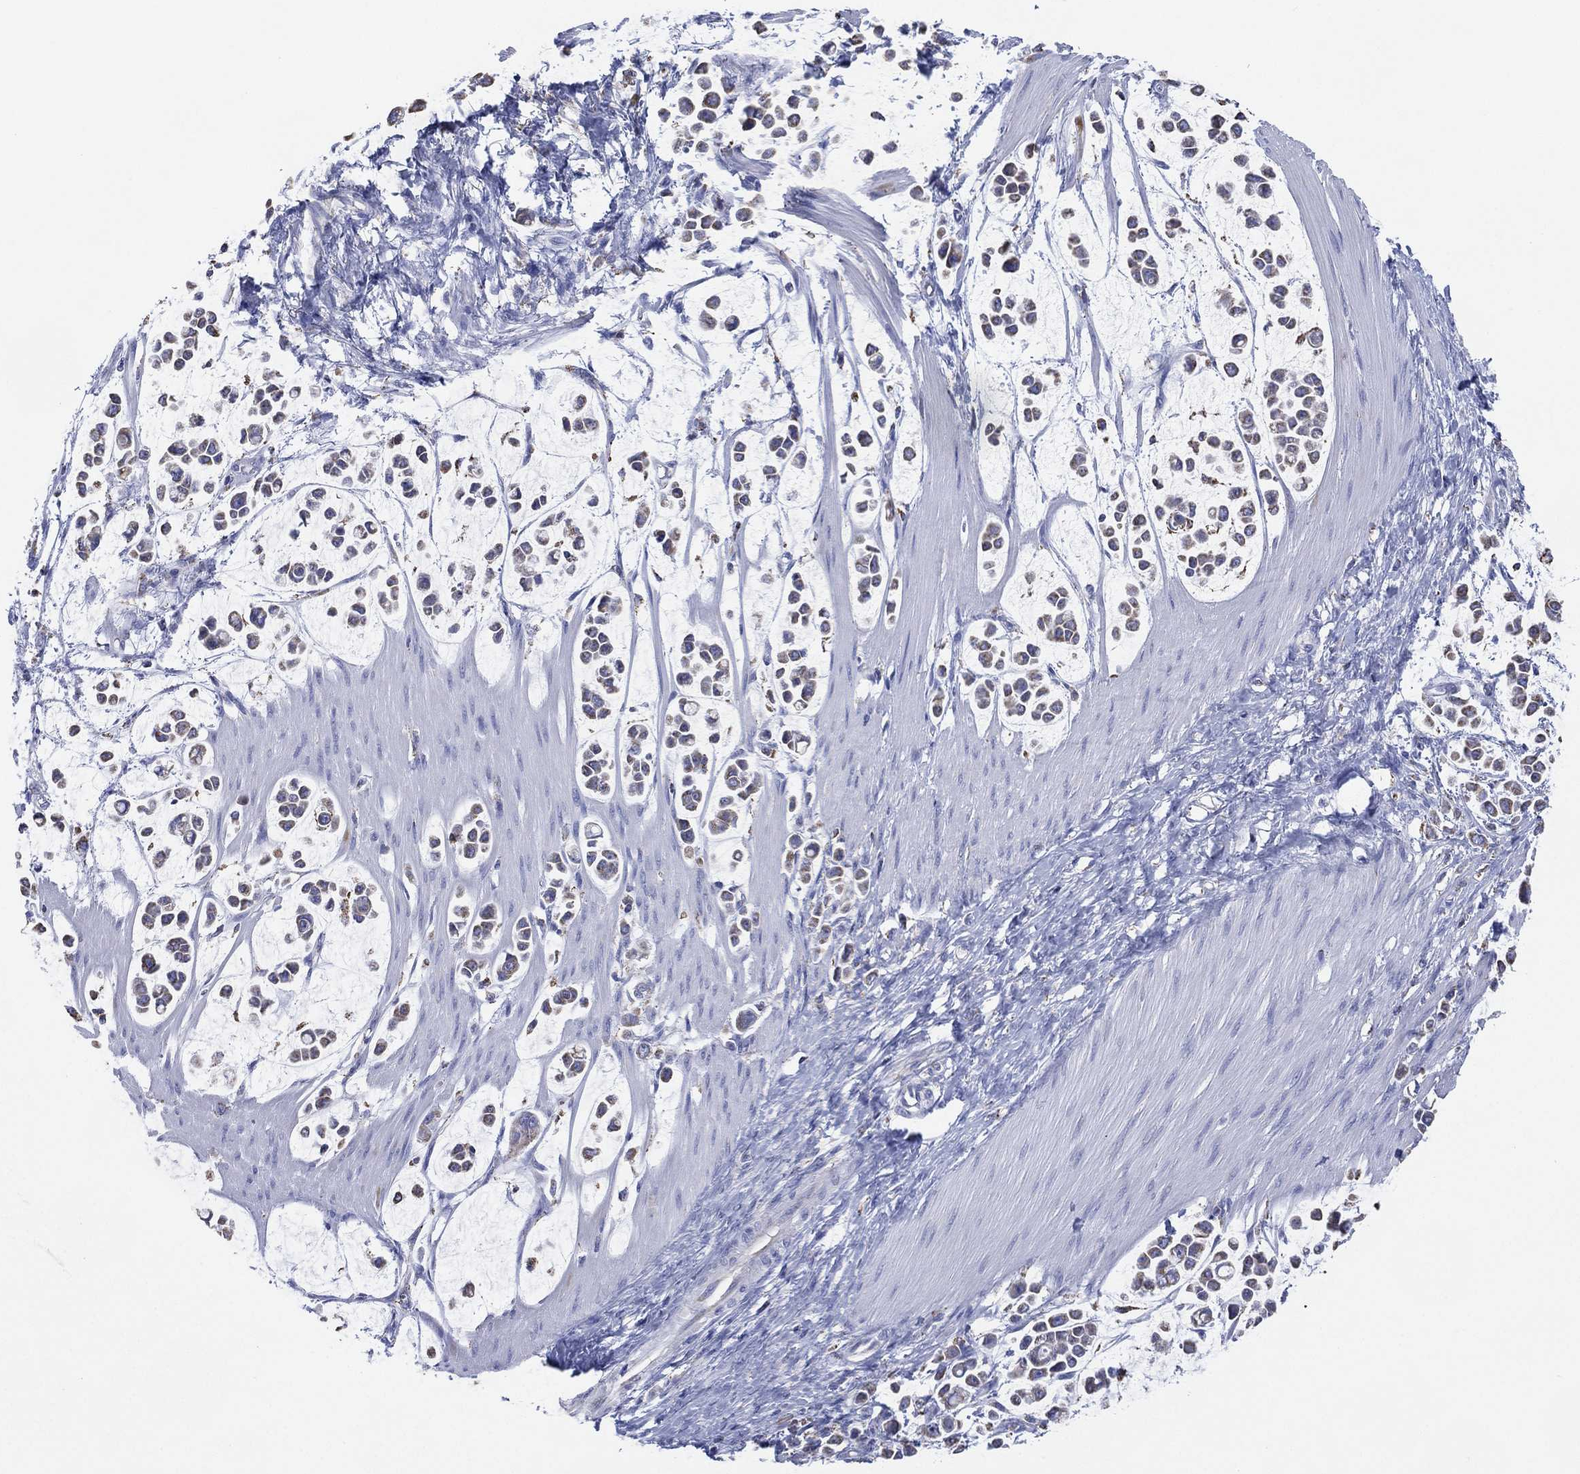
{"staining": {"intensity": "negative", "quantity": "none", "location": "none"}, "tissue": "stomach cancer", "cell_type": "Tumor cells", "image_type": "cancer", "snomed": [{"axis": "morphology", "description": "Adenocarcinoma, NOS"}, {"axis": "topography", "description": "Stomach"}], "caption": "Tumor cells show no significant staining in stomach adenocarcinoma.", "gene": "CFTR", "patient": {"sex": "male", "age": 82}}